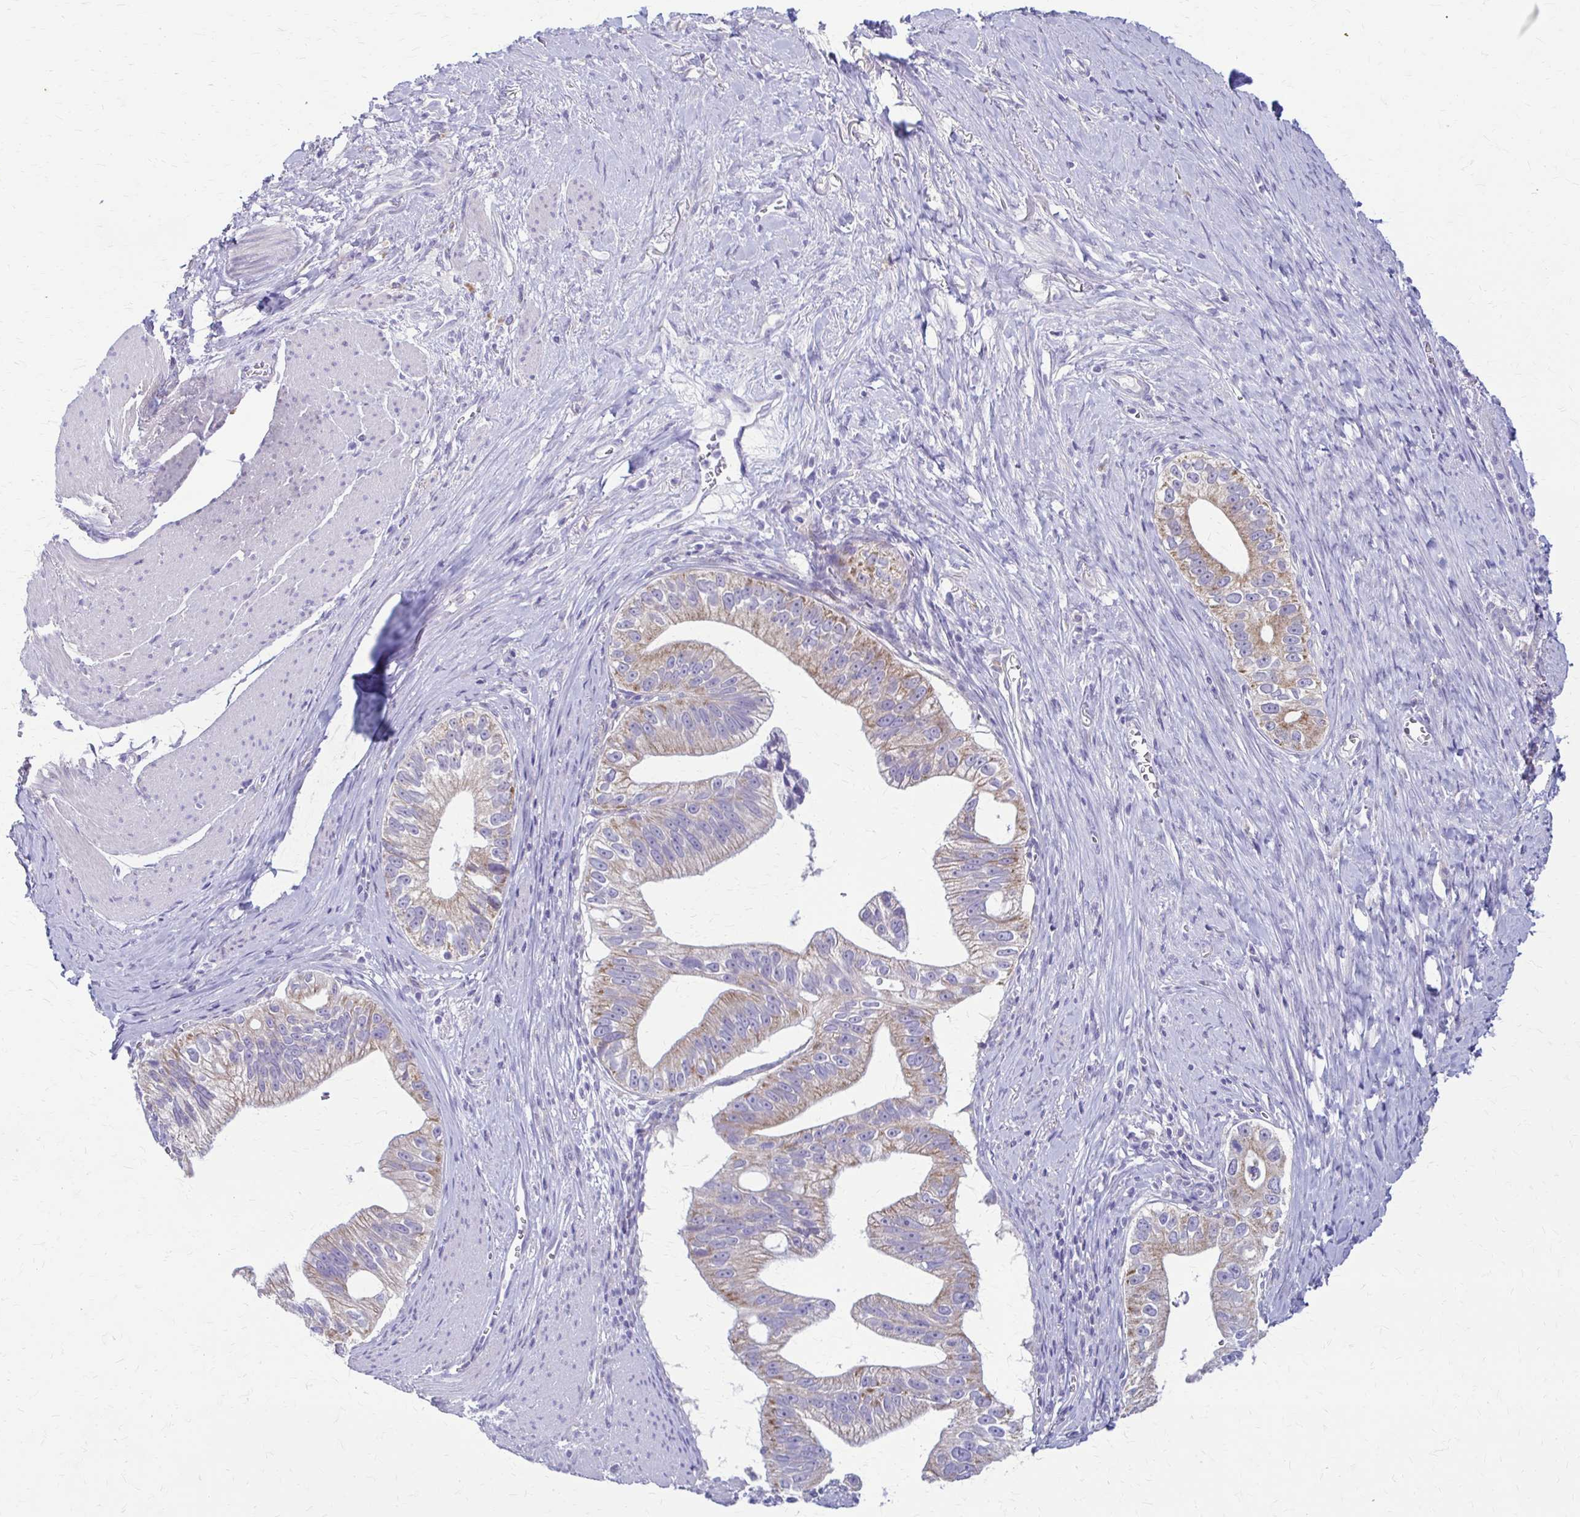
{"staining": {"intensity": "weak", "quantity": "25%-75%", "location": "cytoplasmic/membranous"}, "tissue": "pancreatic cancer", "cell_type": "Tumor cells", "image_type": "cancer", "snomed": [{"axis": "morphology", "description": "Adenocarcinoma, NOS"}, {"axis": "topography", "description": "Pancreas"}], "caption": "Immunohistochemistry (DAB) staining of human pancreatic cancer exhibits weak cytoplasmic/membranous protein positivity in approximately 25%-75% of tumor cells.", "gene": "SAMD13", "patient": {"sex": "male", "age": 70}}